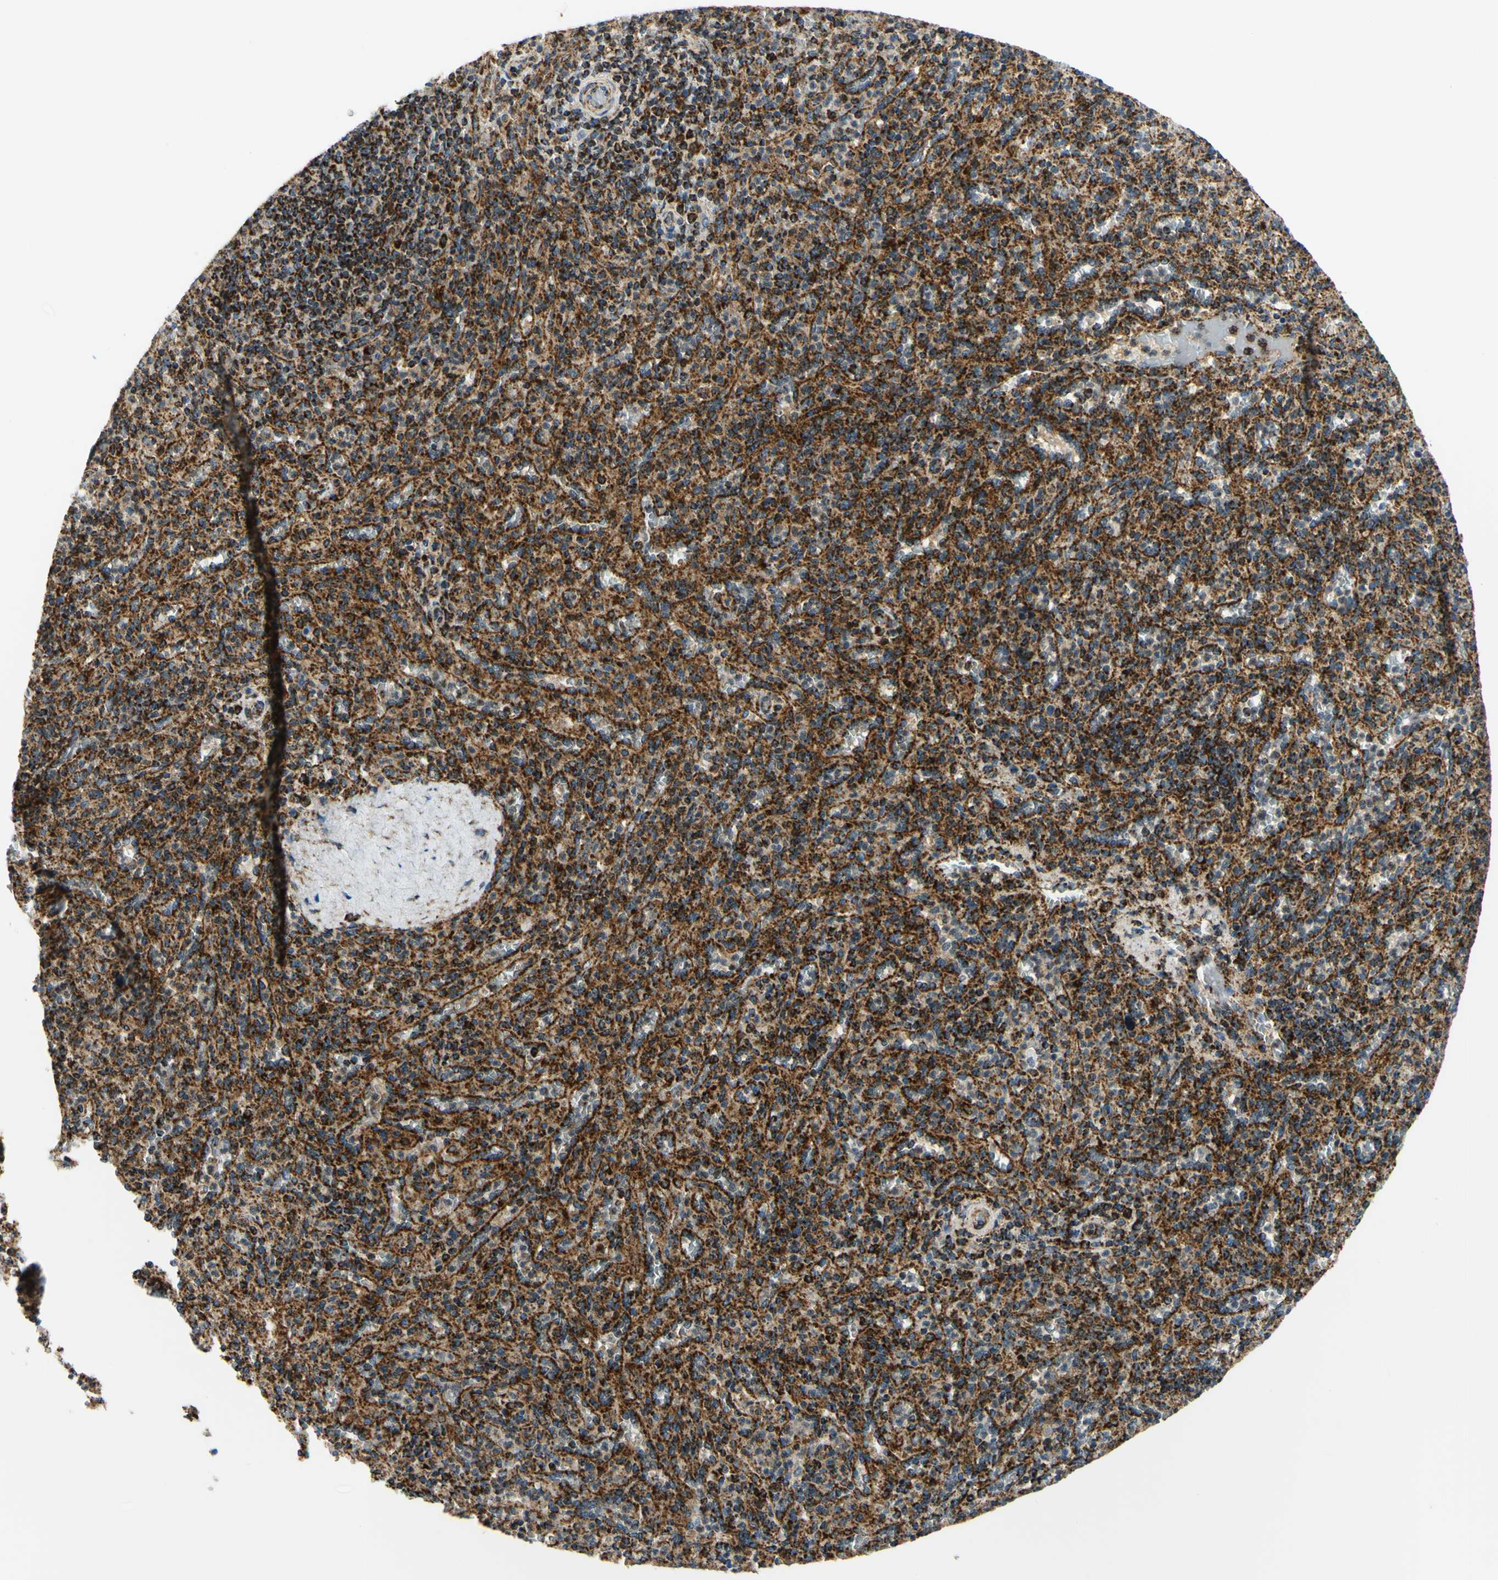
{"staining": {"intensity": "strong", "quantity": ">75%", "location": "cytoplasmic/membranous"}, "tissue": "spleen", "cell_type": "Cells in red pulp", "image_type": "normal", "snomed": [{"axis": "morphology", "description": "Normal tissue, NOS"}, {"axis": "topography", "description": "Spleen"}], "caption": "Protein expression analysis of normal human spleen reveals strong cytoplasmic/membranous expression in approximately >75% of cells in red pulp. (IHC, brightfield microscopy, high magnification).", "gene": "MAVS", "patient": {"sex": "male", "age": 36}}